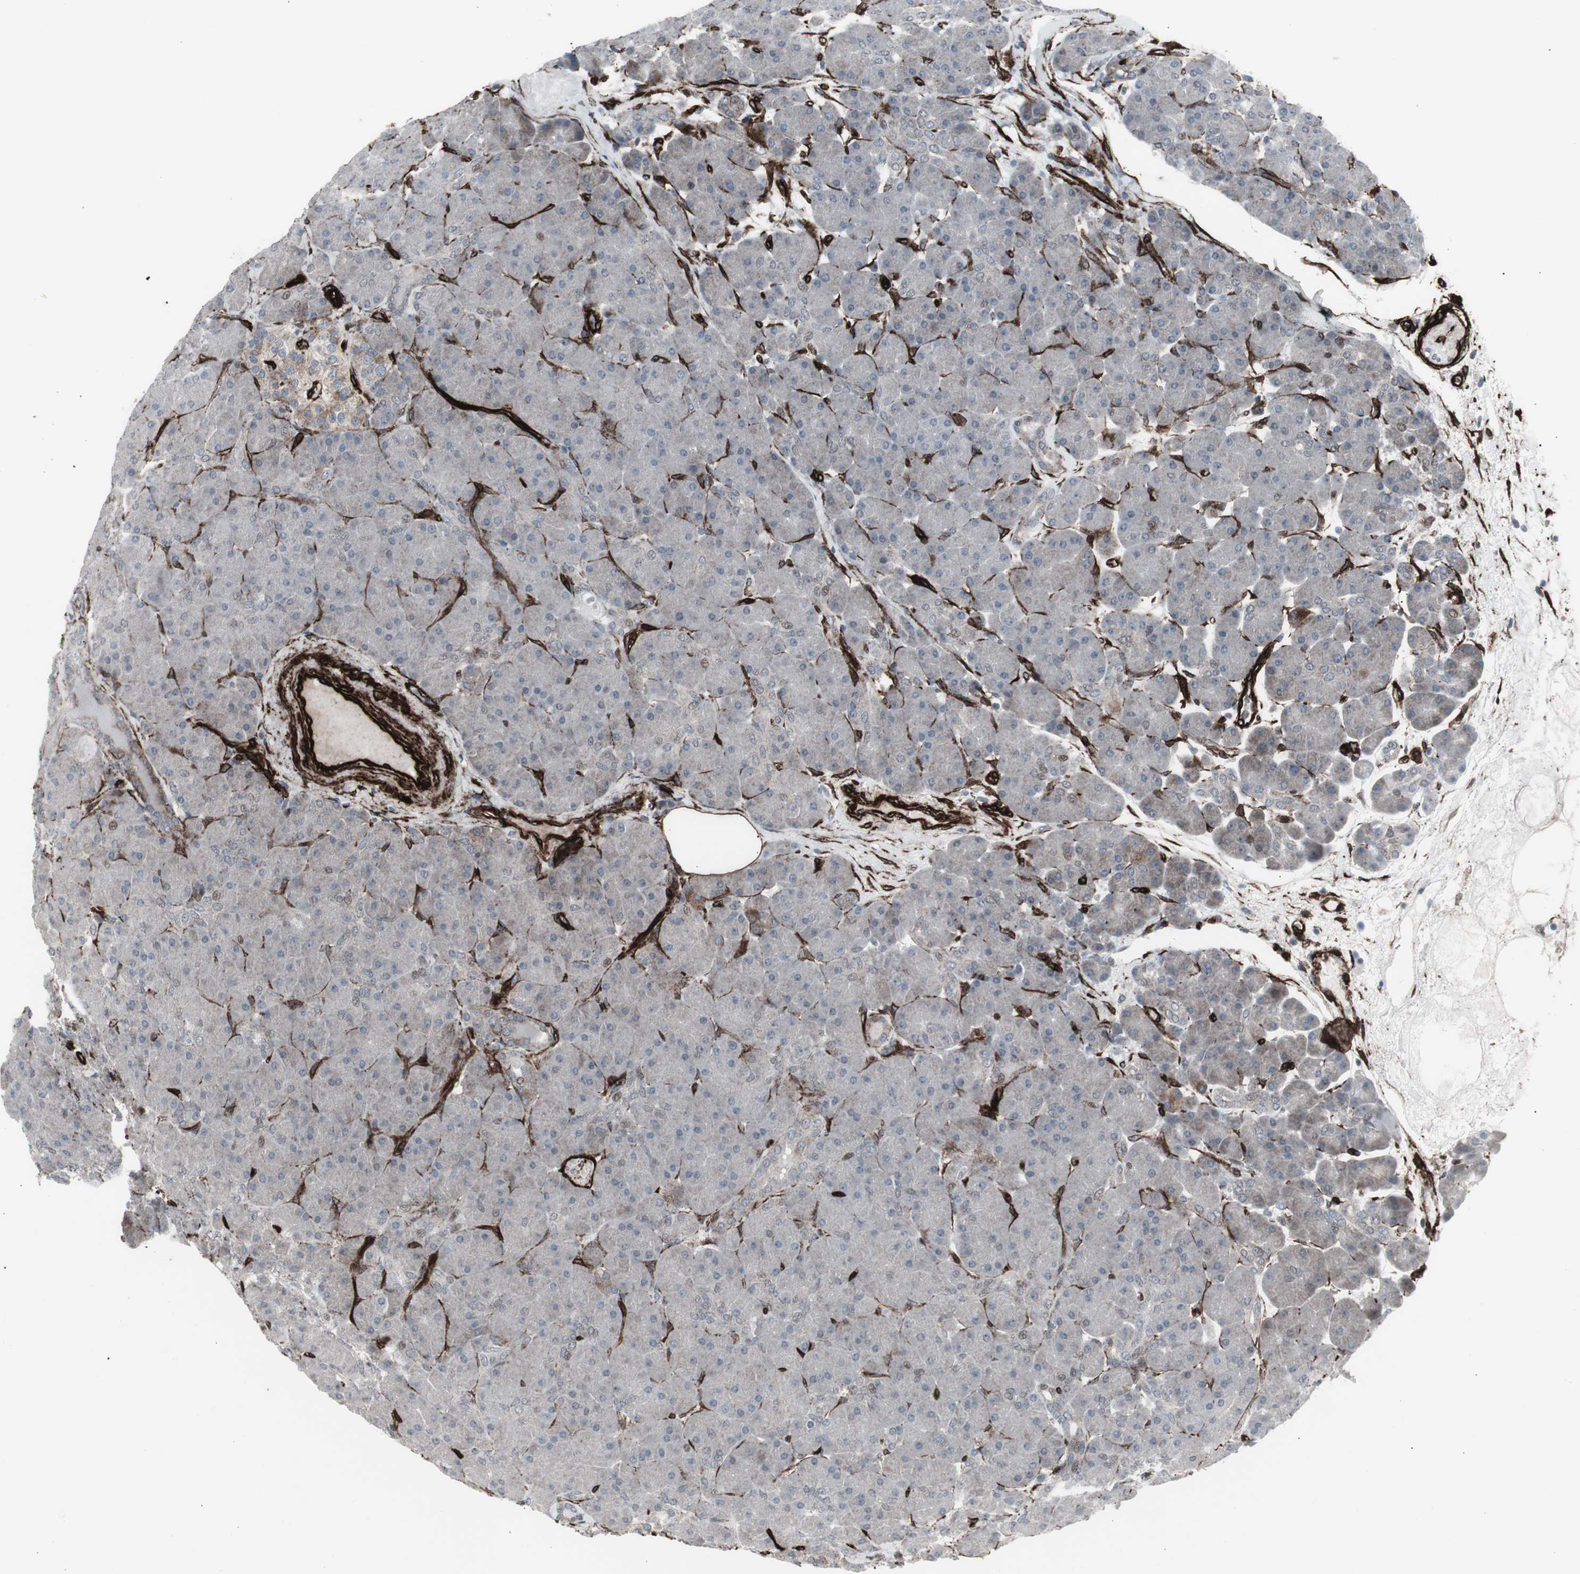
{"staining": {"intensity": "weak", "quantity": "25%-75%", "location": "cytoplasmic/membranous"}, "tissue": "pancreas", "cell_type": "Exocrine glandular cells", "image_type": "normal", "snomed": [{"axis": "morphology", "description": "Normal tissue, NOS"}, {"axis": "topography", "description": "Pancreas"}], "caption": "This image shows unremarkable pancreas stained with immunohistochemistry to label a protein in brown. The cytoplasmic/membranous of exocrine glandular cells show weak positivity for the protein. Nuclei are counter-stained blue.", "gene": "PDGFA", "patient": {"sex": "male", "age": 66}}